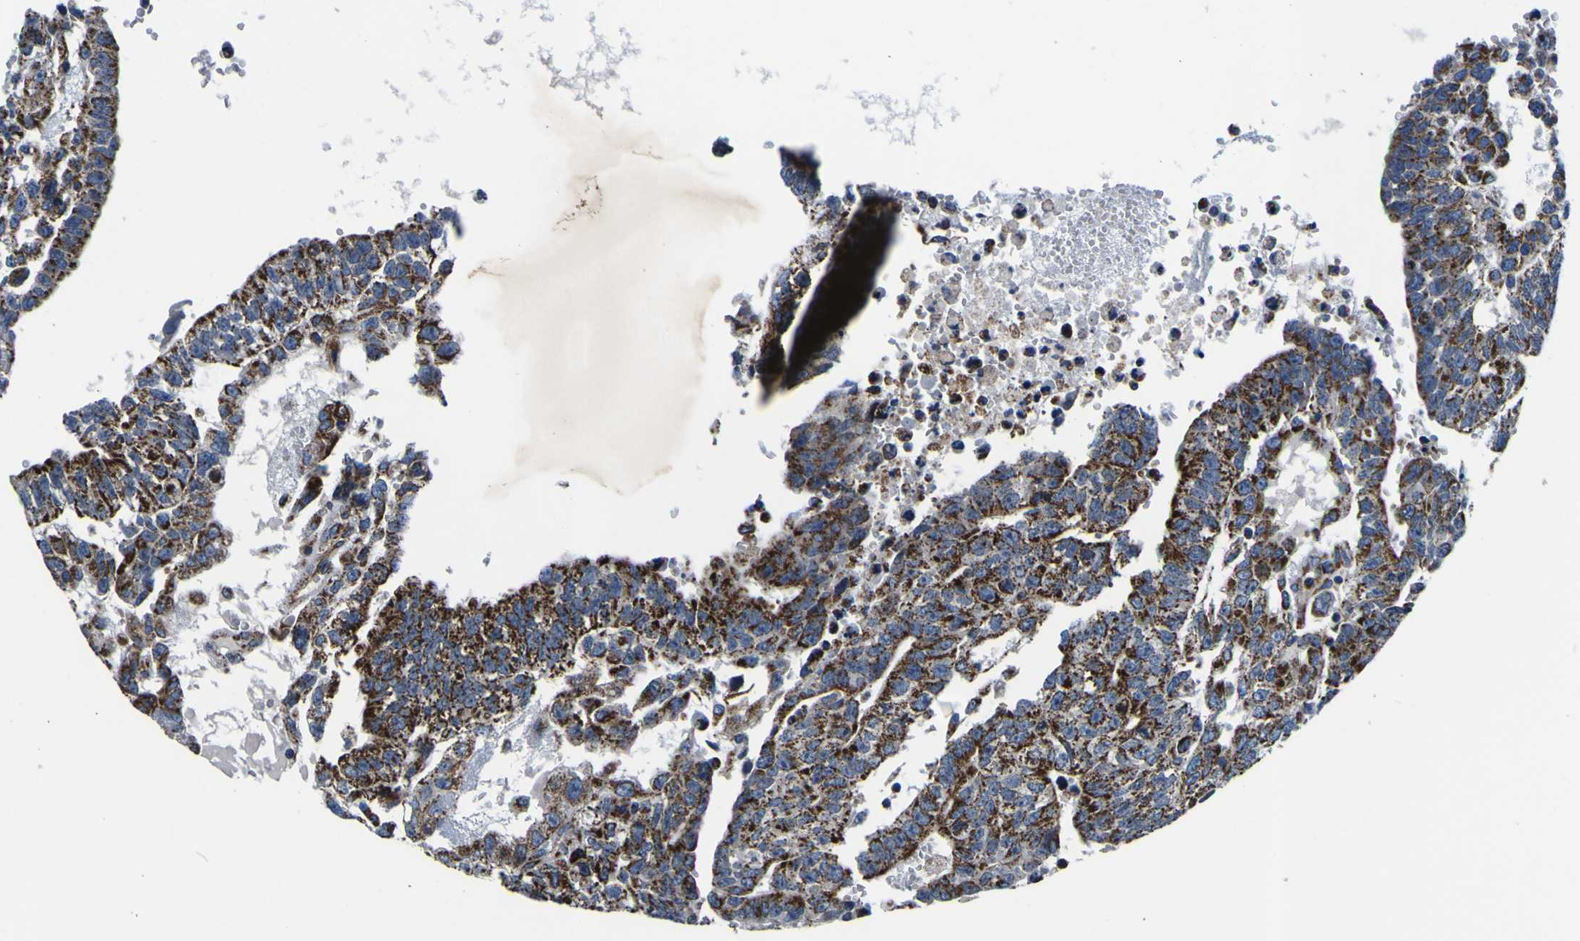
{"staining": {"intensity": "strong", "quantity": ">75%", "location": "cytoplasmic/membranous"}, "tissue": "testis cancer", "cell_type": "Tumor cells", "image_type": "cancer", "snomed": [{"axis": "morphology", "description": "Seminoma, NOS"}, {"axis": "morphology", "description": "Carcinoma, Embryonal, NOS"}, {"axis": "topography", "description": "Testis"}], "caption": "Testis seminoma stained with IHC demonstrates strong cytoplasmic/membranous expression in about >75% of tumor cells. Nuclei are stained in blue.", "gene": "PTRH2", "patient": {"sex": "male", "age": 52}}